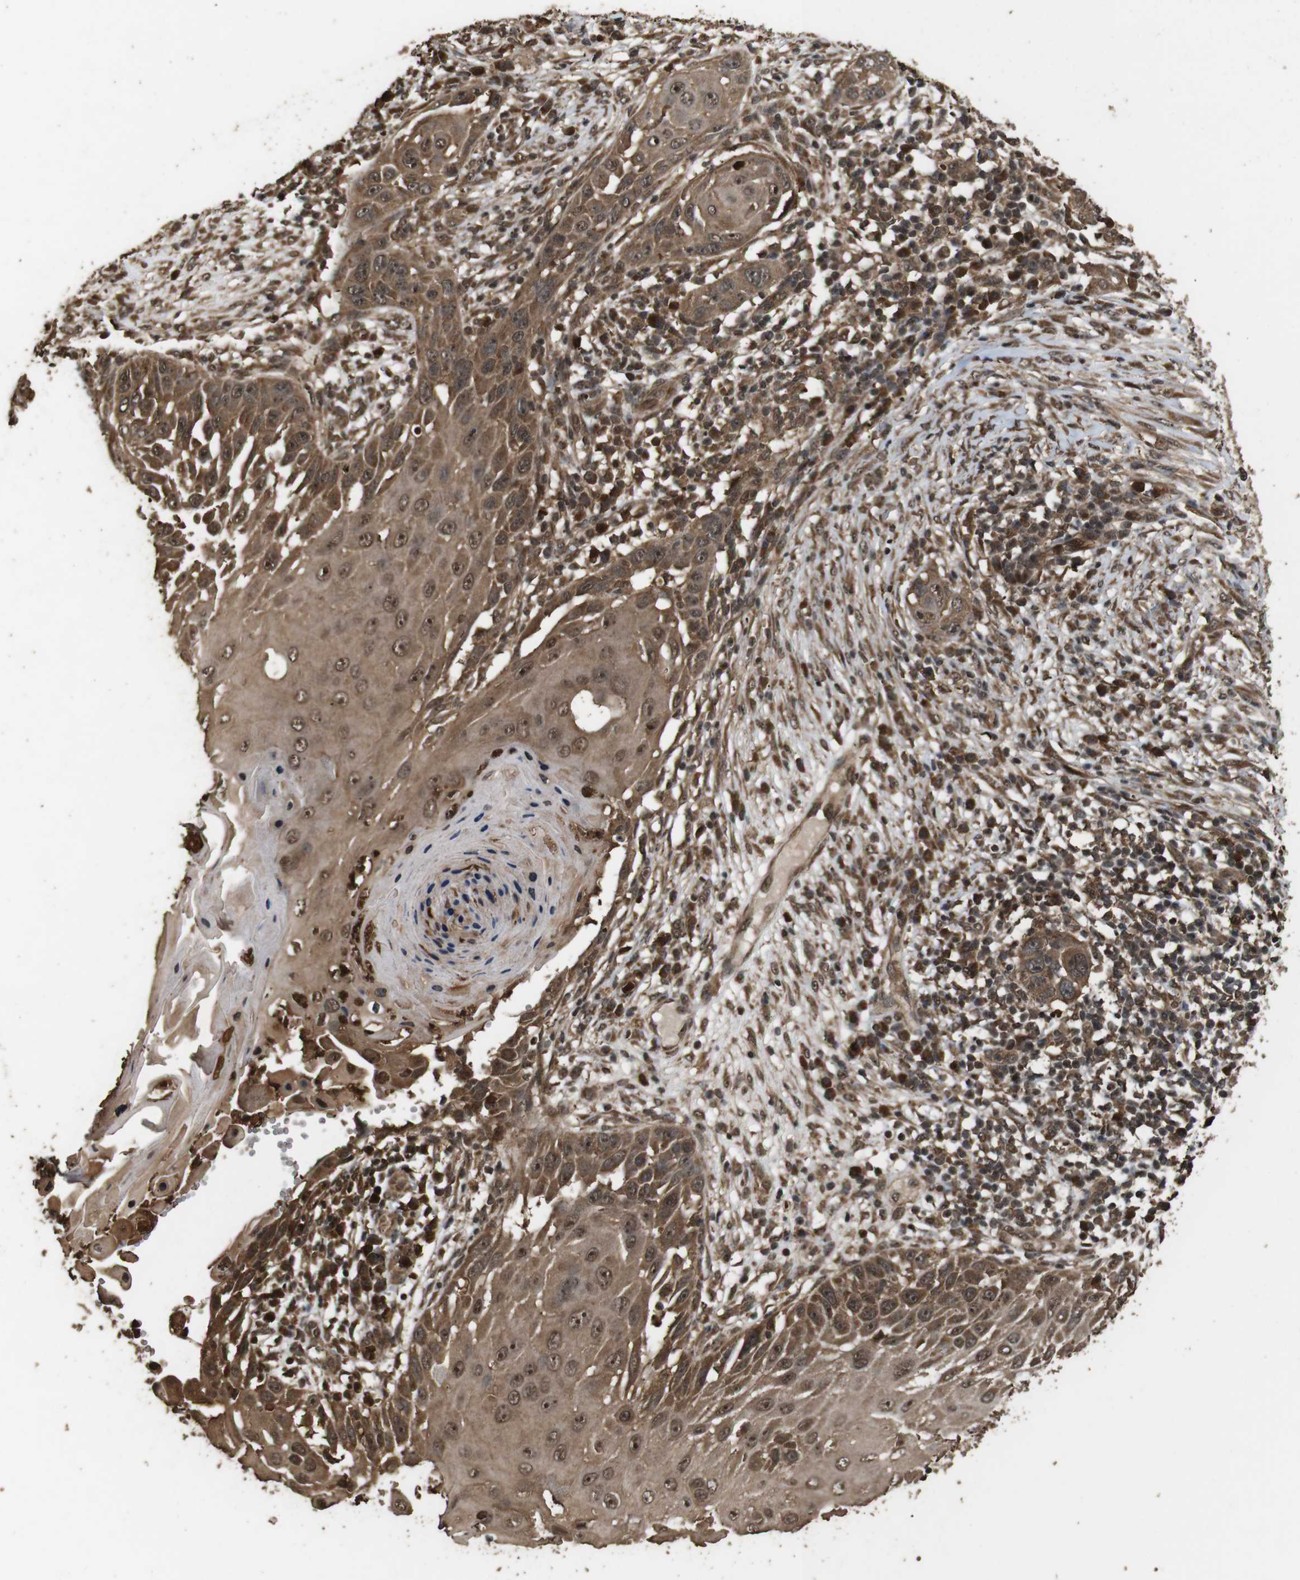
{"staining": {"intensity": "strong", "quantity": ">75%", "location": "cytoplasmic/membranous,nuclear"}, "tissue": "skin cancer", "cell_type": "Tumor cells", "image_type": "cancer", "snomed": [{"axis": "morphology", "description": "Squamous cell carcinoma, NOS"}, {"axis": "topography", "description": "Skin"}], "caption": "Protein expression analysis of squamous cell carcinoma (skin) reveals strong cytoplasmic/membranous and nuclear expression in approximately >75% of tumor cells.", "gene": "RRAS2", "patient": {"sex": "female", "age": 44}}